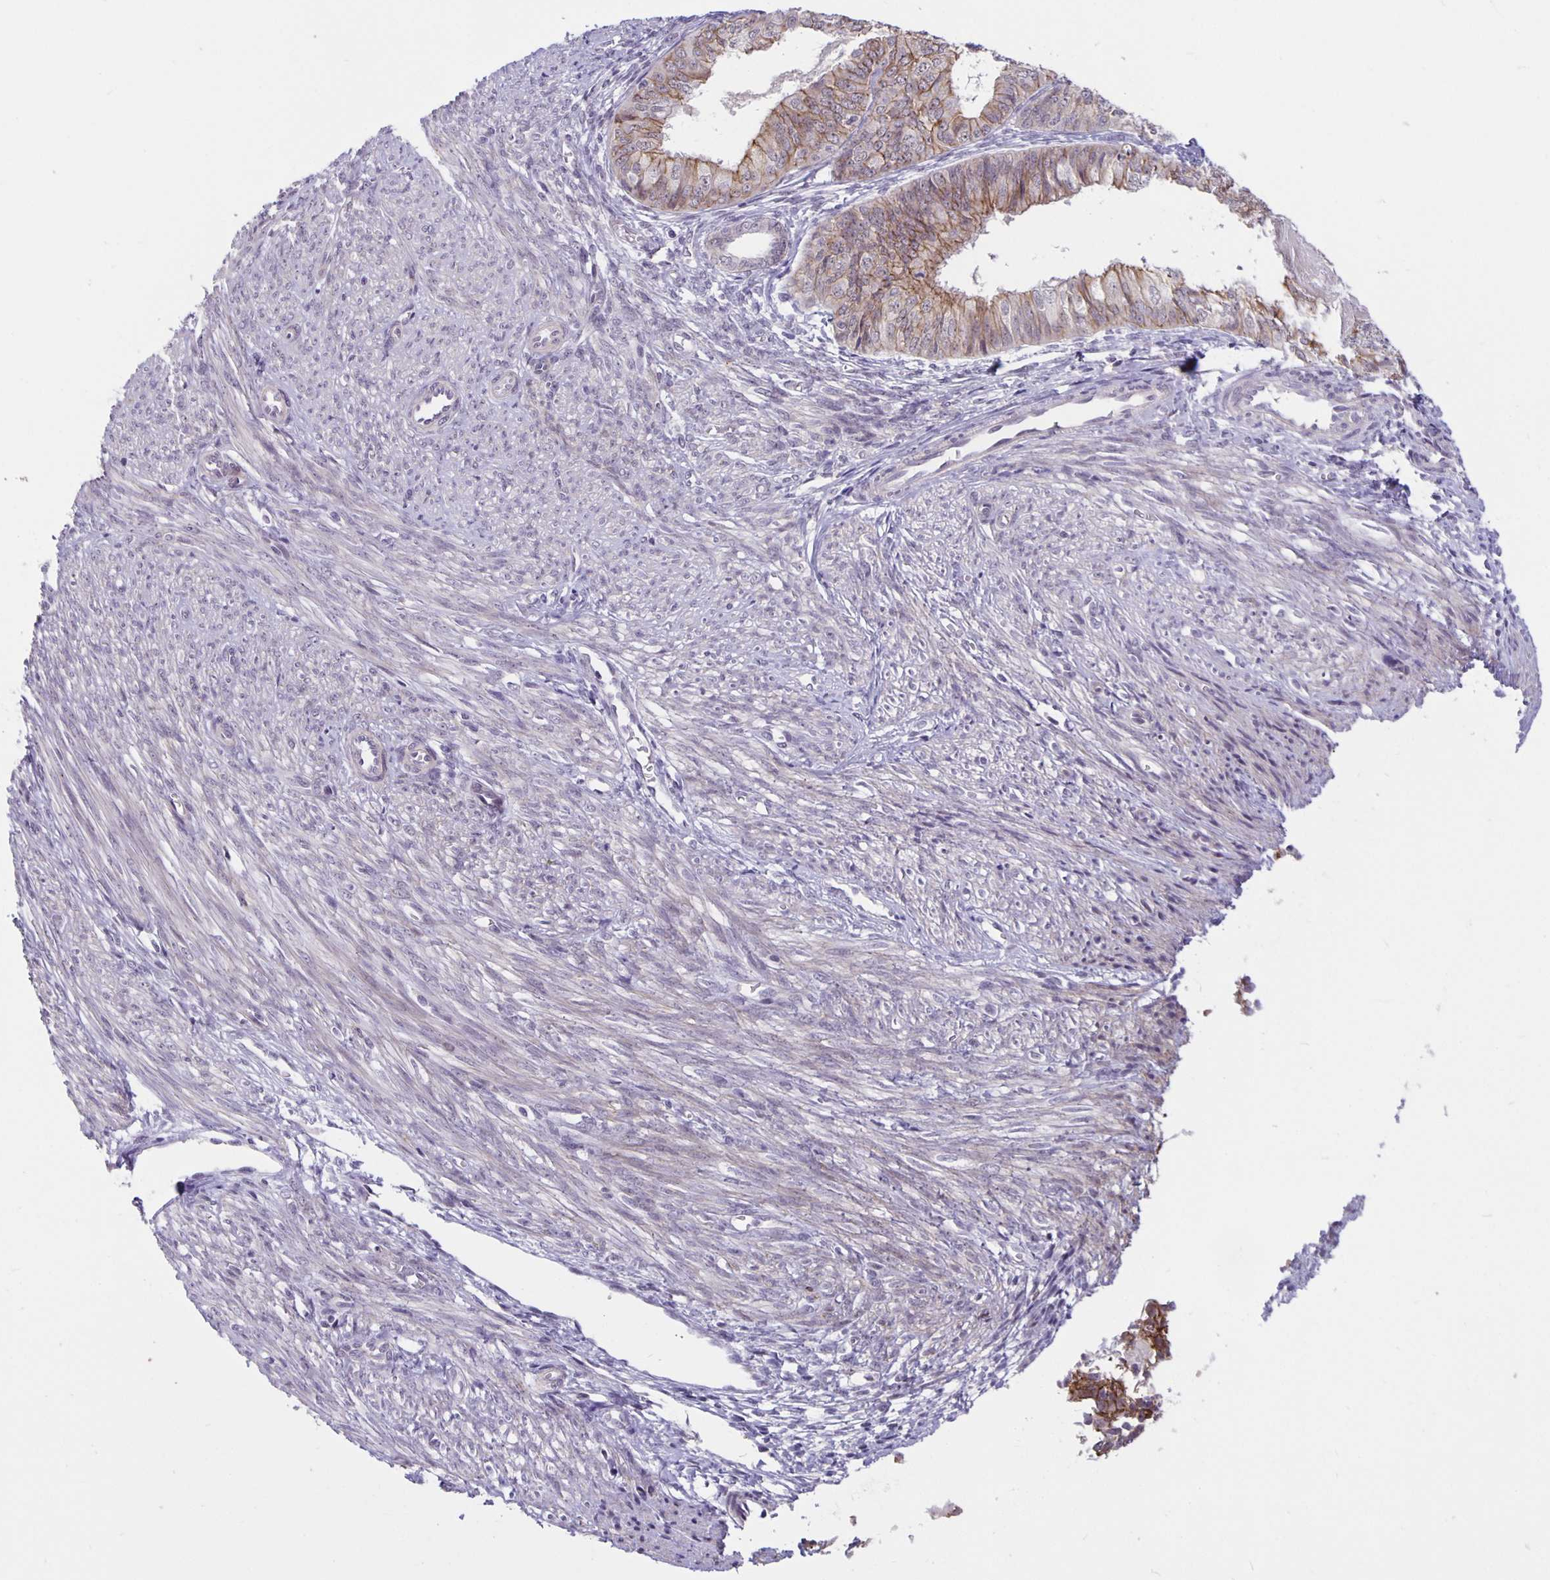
{"staining": {"intensity": "weak", "quantity": "25%-75%", "location": "cytoplasmic/membranous"}, "tissue": "endometrial cancer", "cell_type": "Tumor cells", "image_type": "cancer", "snomed": [{"axis": "morphology", "description": "Adenocarcinoma, NOS"}, {"axis": "topography", "description": "Endometrium"}], "caption": "Adenocarcinoma (endometrial) was stained to show a protein in brown. There is low levels of weak cytoplasmic/membranous staining in approximately 25%-75% of tumor cells.", "gene": "ARVCF", "patient": {"sex": "female", "age": 58}}